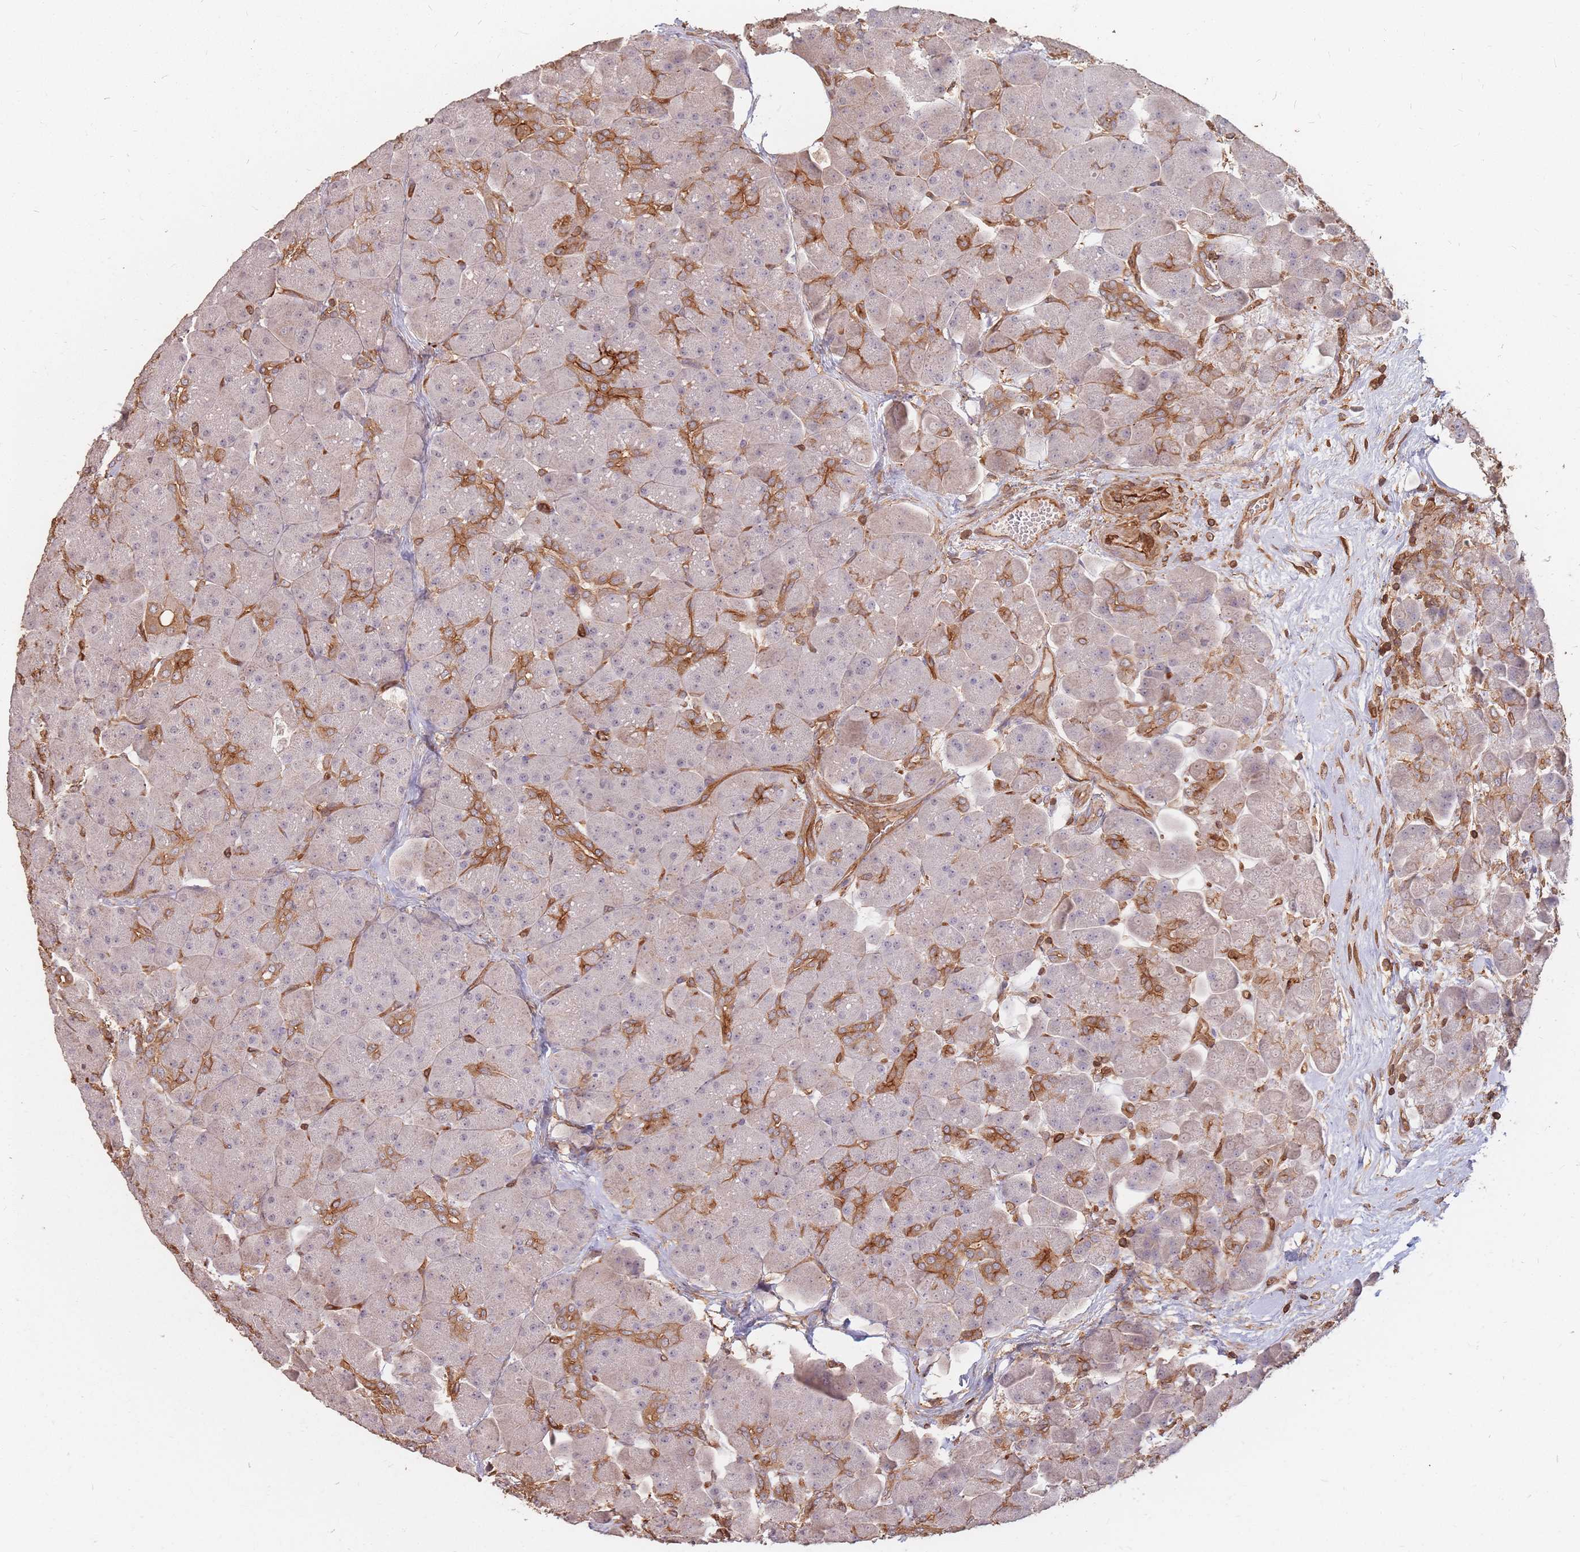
{"staining": {"intensity": "strong", "quantity": "25%-75%", "location": "cytoplasmic/membranous"}, "tissue": "pancreas", "cell_type": "Exocrine glandular cells", "image_type": "normal", "snomed": [{"axis": "morphology", "description": "Normal tissue, NOS"}, {"axis": "topography", "description": "Pancreas"}], "caption": "Protein analysis of benign pancreas reveals strong cytoplasmic/membranous staining in approximately 25%-75% of exocrine glandular cells. (Brightfield microscopy of DAB IHC at high magnification).", "gene": "PLS3", "patient": {"sex": "male", "age": 66}}